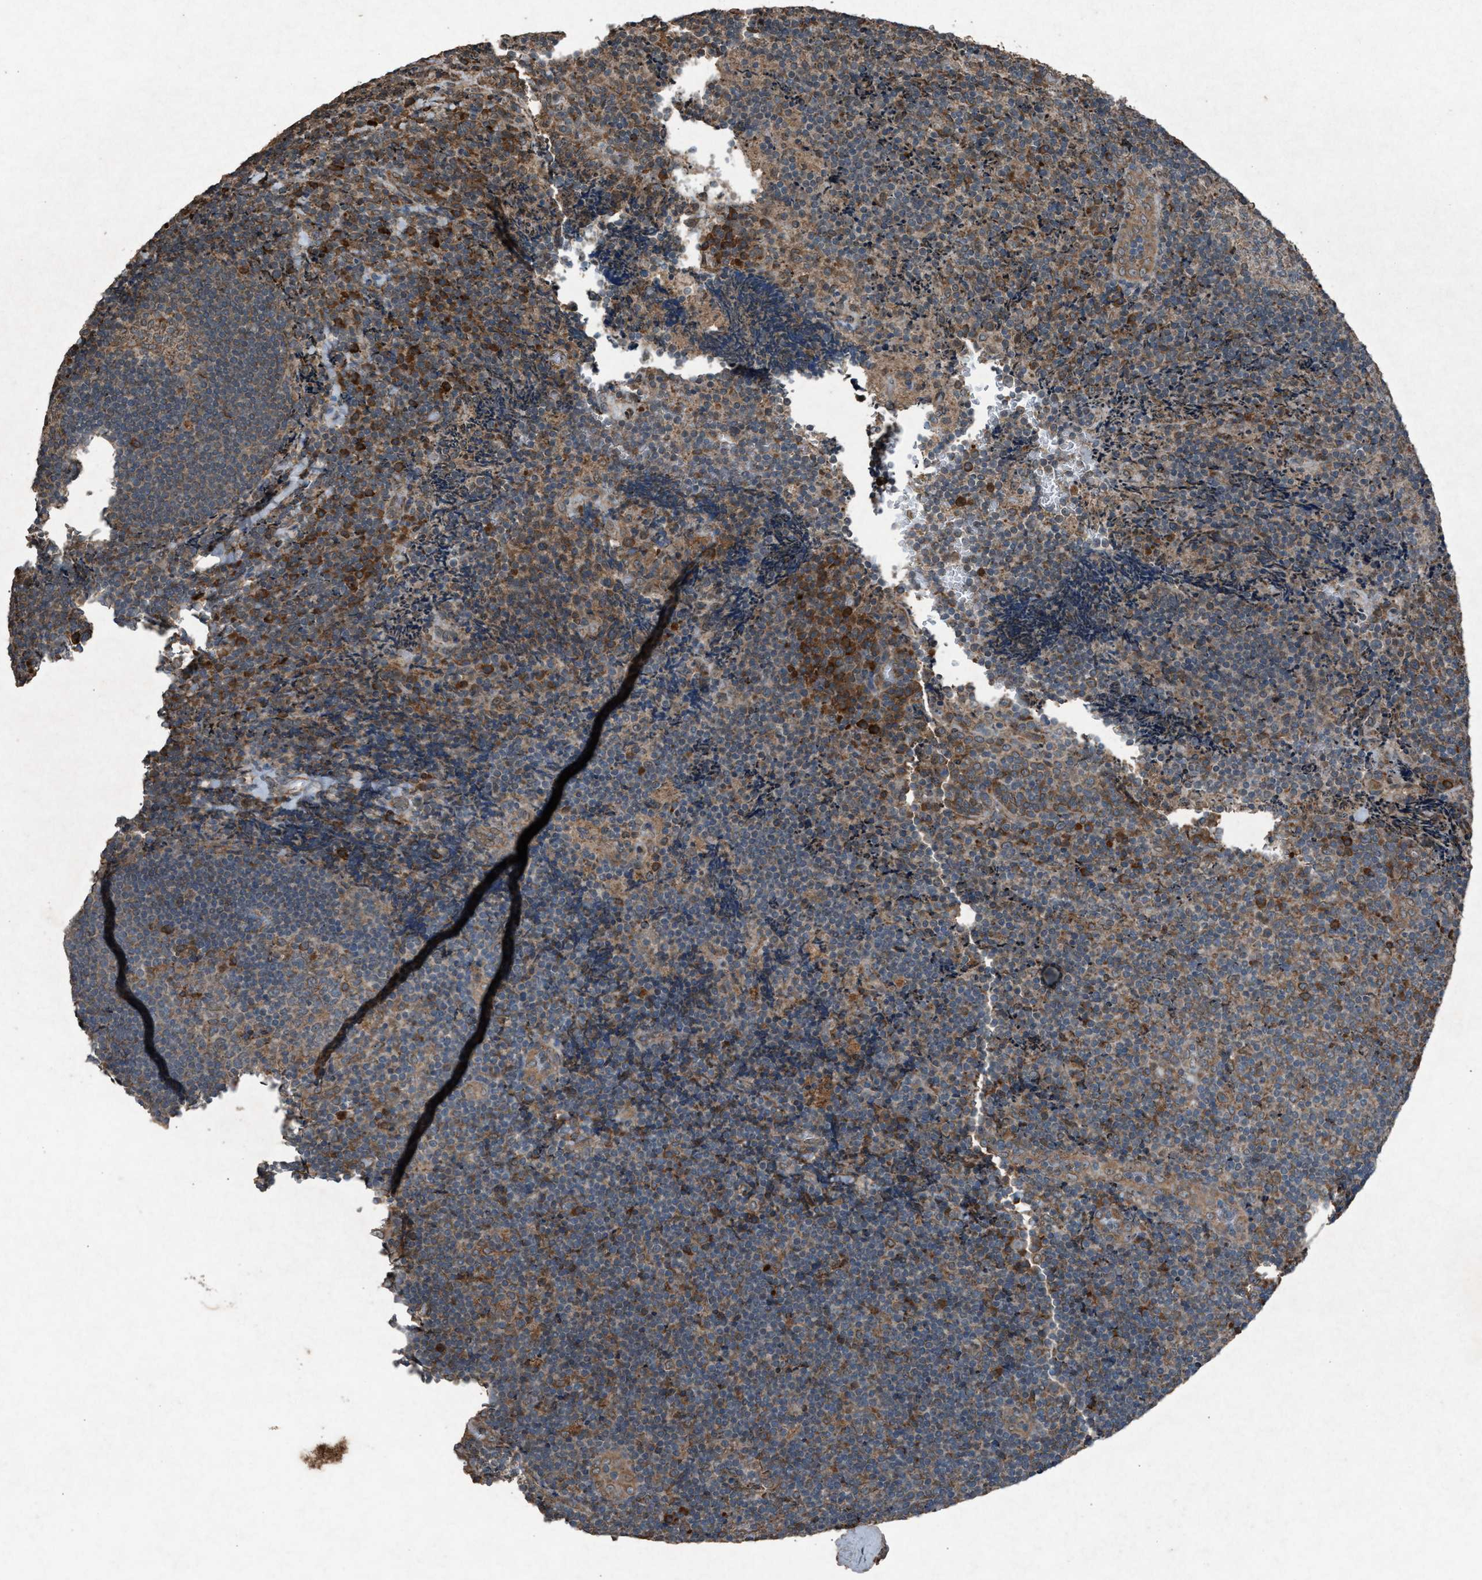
{"staining": {"intensity": "moderate", "quantity": ">75%", "location": "cytoplasmic/membranous"}, "tissue": "lymphoma", "cell_type": "Tumor cells", "image_type": "cancer", "snomed": [{"axis": "morphology", "description": "Malignant lymphoma, non-Hodgkin's type, High grade"}, {"axis": "topography", "description": "Tonsil"}], "caption": "Human malignant lymphoma, non-Hodgkin's type (high-grade) stained with a brown dye exhibits moderate cytoplasmic/membranous positive expression in approximately >75% of tumor cells.", "gene": "CALR", "patient": {"sex": "female", "age": 36}}